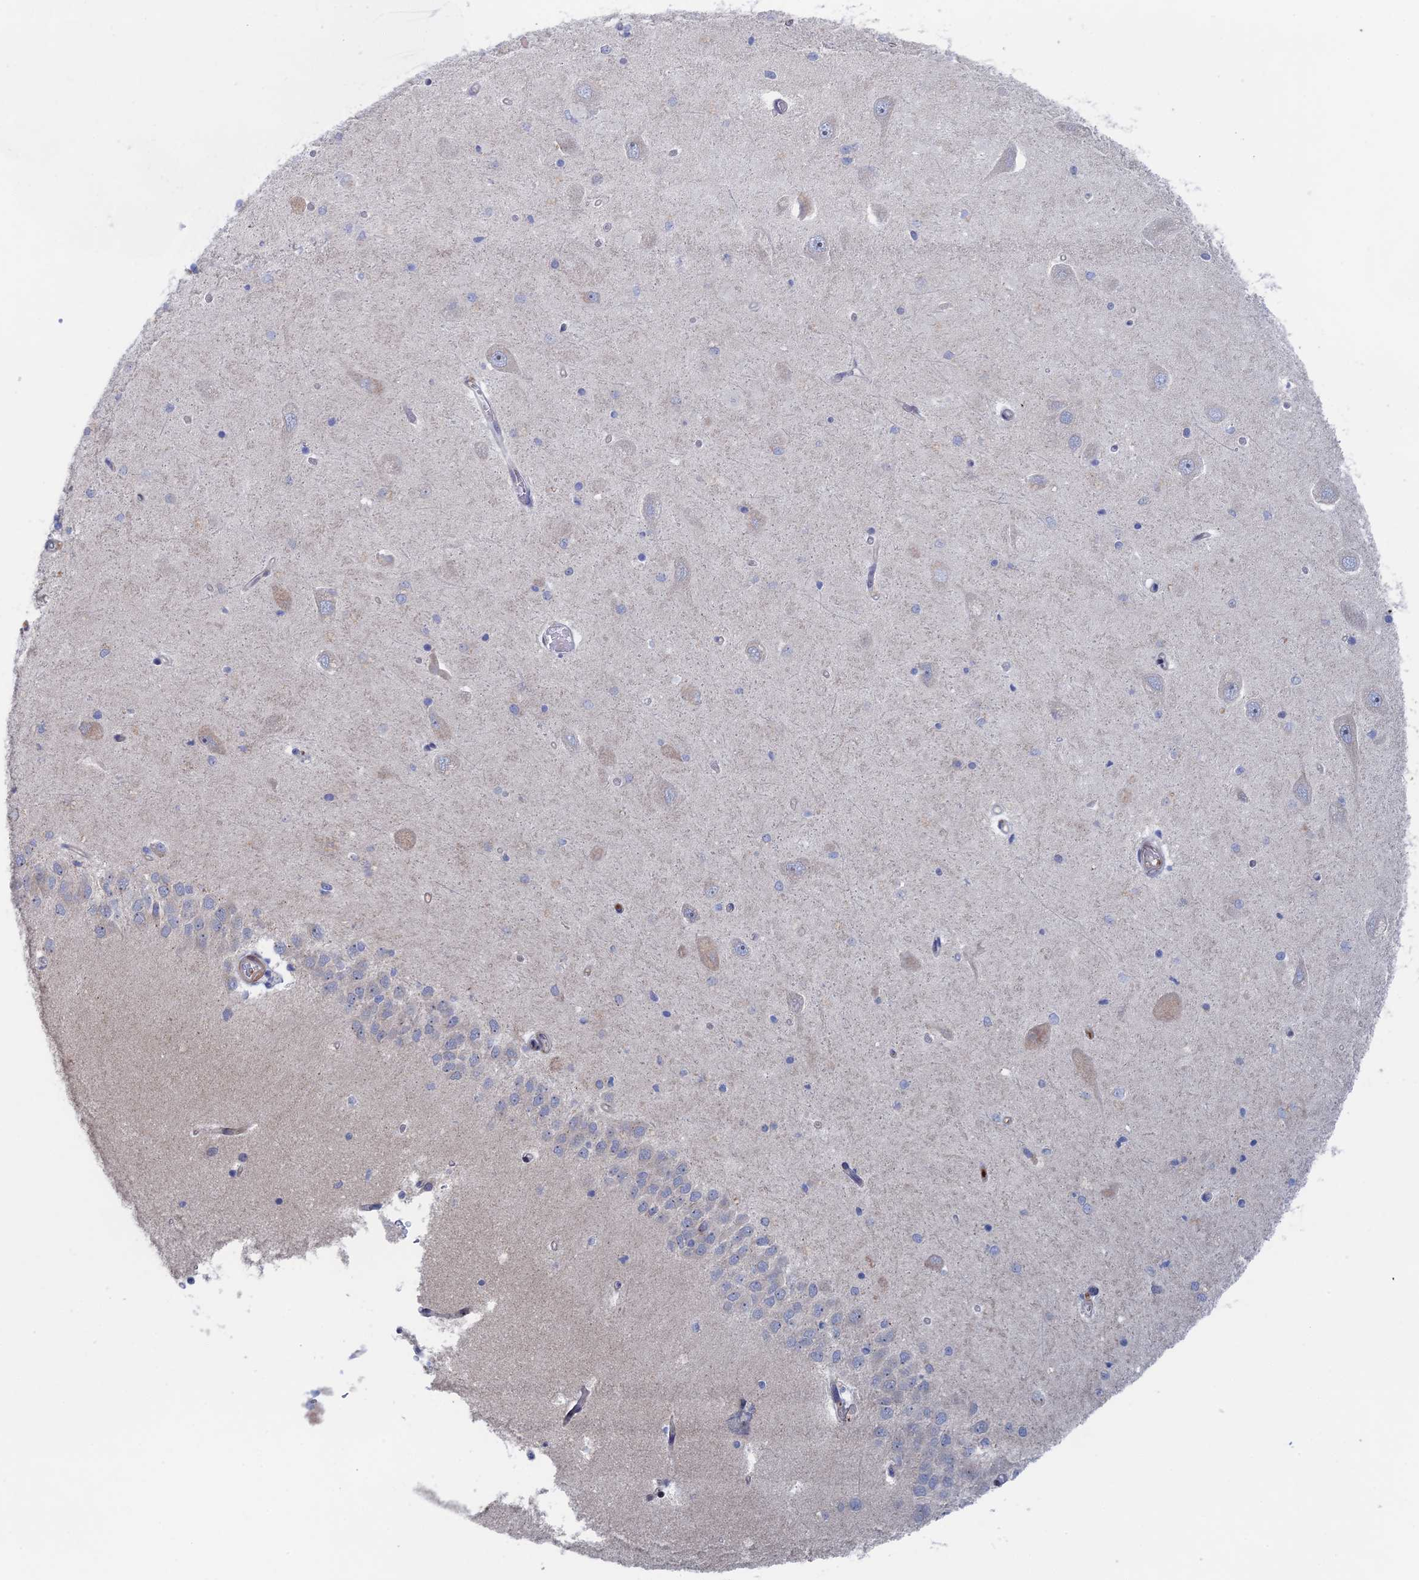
{"staining": {"intensity": "negative", "quantity": "none", "location": "none"}, "tissue": "hippocampus", "cell_type": "Glial cells", "image_type": "normal", "snomed": [{"axis": "morphology", "description": "Normal tissue, NOS"}, {"axis": "topography", "description": "Hippocampus"}], "caption": "A high-resolution micrograph shows immunohistochemistry (IHC) staining of unremarkable hippocampus, which reveals no significant staining in glial cells.", "gene": "IL7", "patient": {"sex": "male", "age": 45}}